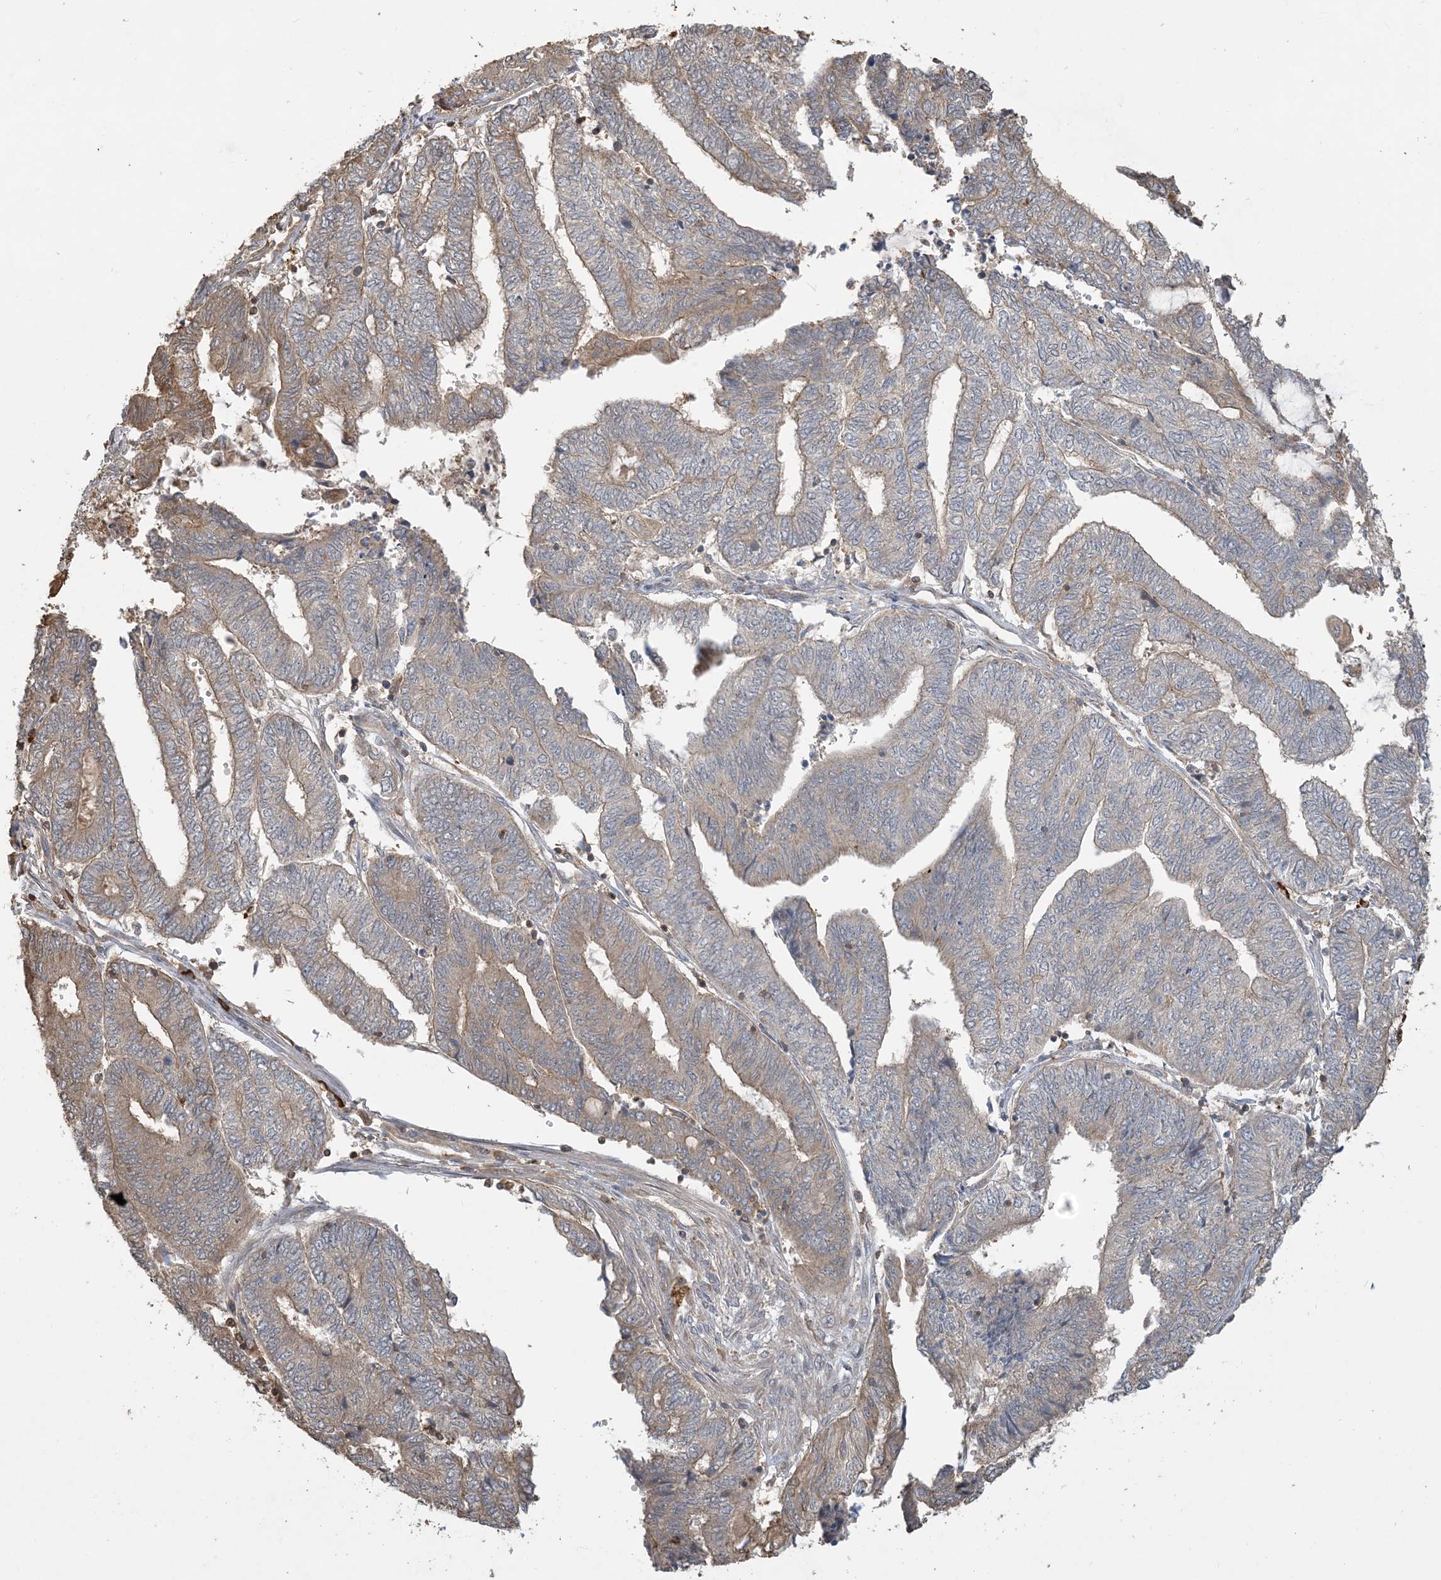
{"staining": {"intensity": "weak", "quantity": "25%-75%", "location": "cytoplasmic/membranous"}, "tissue": "endometrial cancer", "cell_type": "Tumor cells", "image_type": "cancer", "snomed": [{"axis": "morphology", "description": "Adenocarcinoma, NOS"}, {"axis": "topography", "description": "Uterus"}, {"axis": "topography", "description": "Endometrium"}], "caption": "IHC histopathology image of human endometrial adenocarcinoma stained for a protein (brown), which exhibits low levels of weak cytoplasmic/membranous positivity in about 25%-75% of tumor cells.", "gene": "TMSB4X", "patient": {"sex": "female", "age": 70}}